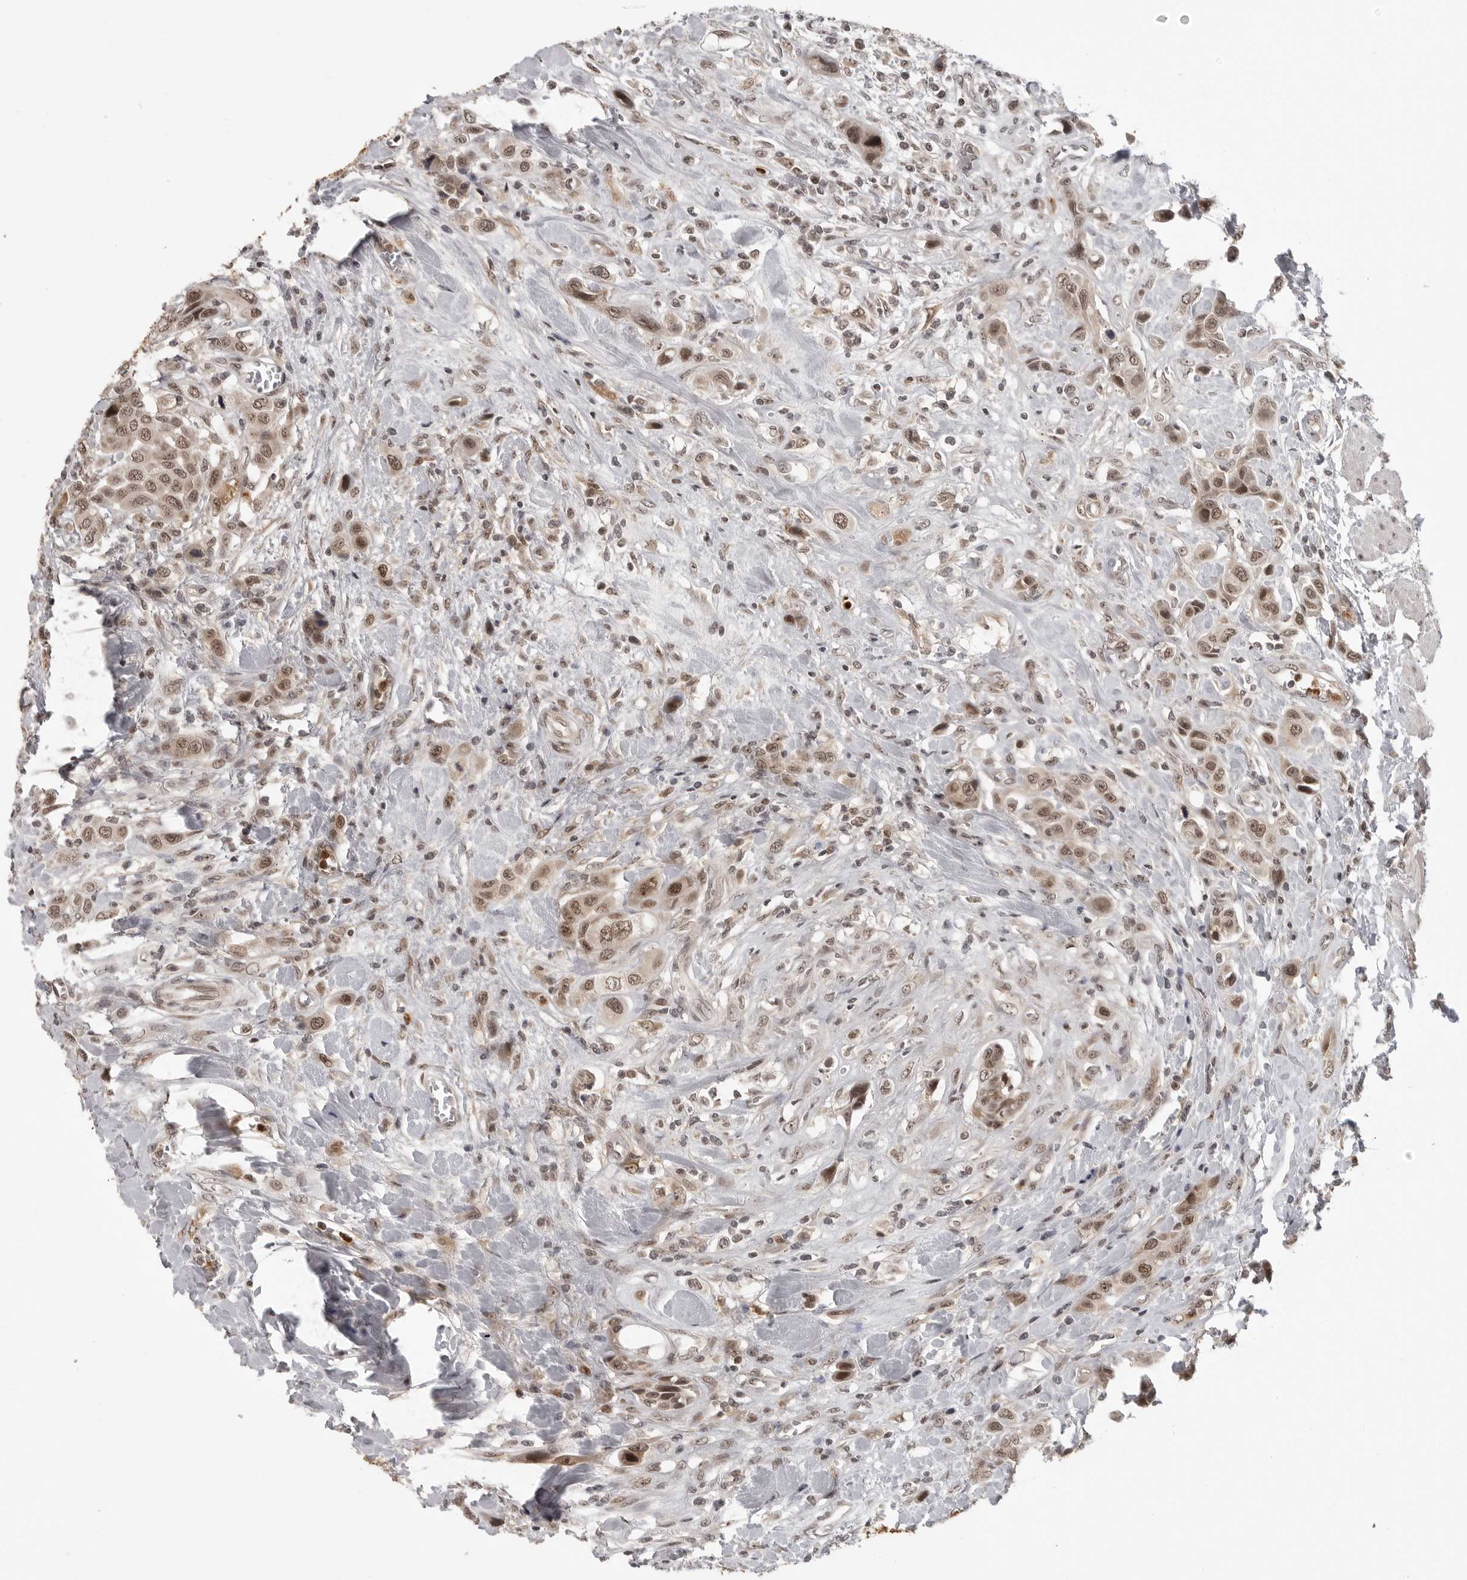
{"staining": {"intensity": "moderate", "quantity": ">75%", "location": "cytoplasmic/membranous,nuclear"}, "tissue": "urothelial cancer", "cell_type": "Tumor cells", "image_type": "cancer", "snomed": [{"axis": "morphology", "description": "Urothelial carcinoma, High grade"}, {"axis": "topography", "description": "Urinary bladder"}], "caption": "This histopathology image displays immunohistochemistry (IHC) staining of urothelial cancer, with medium moderate cytoplasmic/membranous and nuclear staining in about >75% of tumor cells.", "gene": "PEG3", "patient": {"sex": "male", "age": 50}}